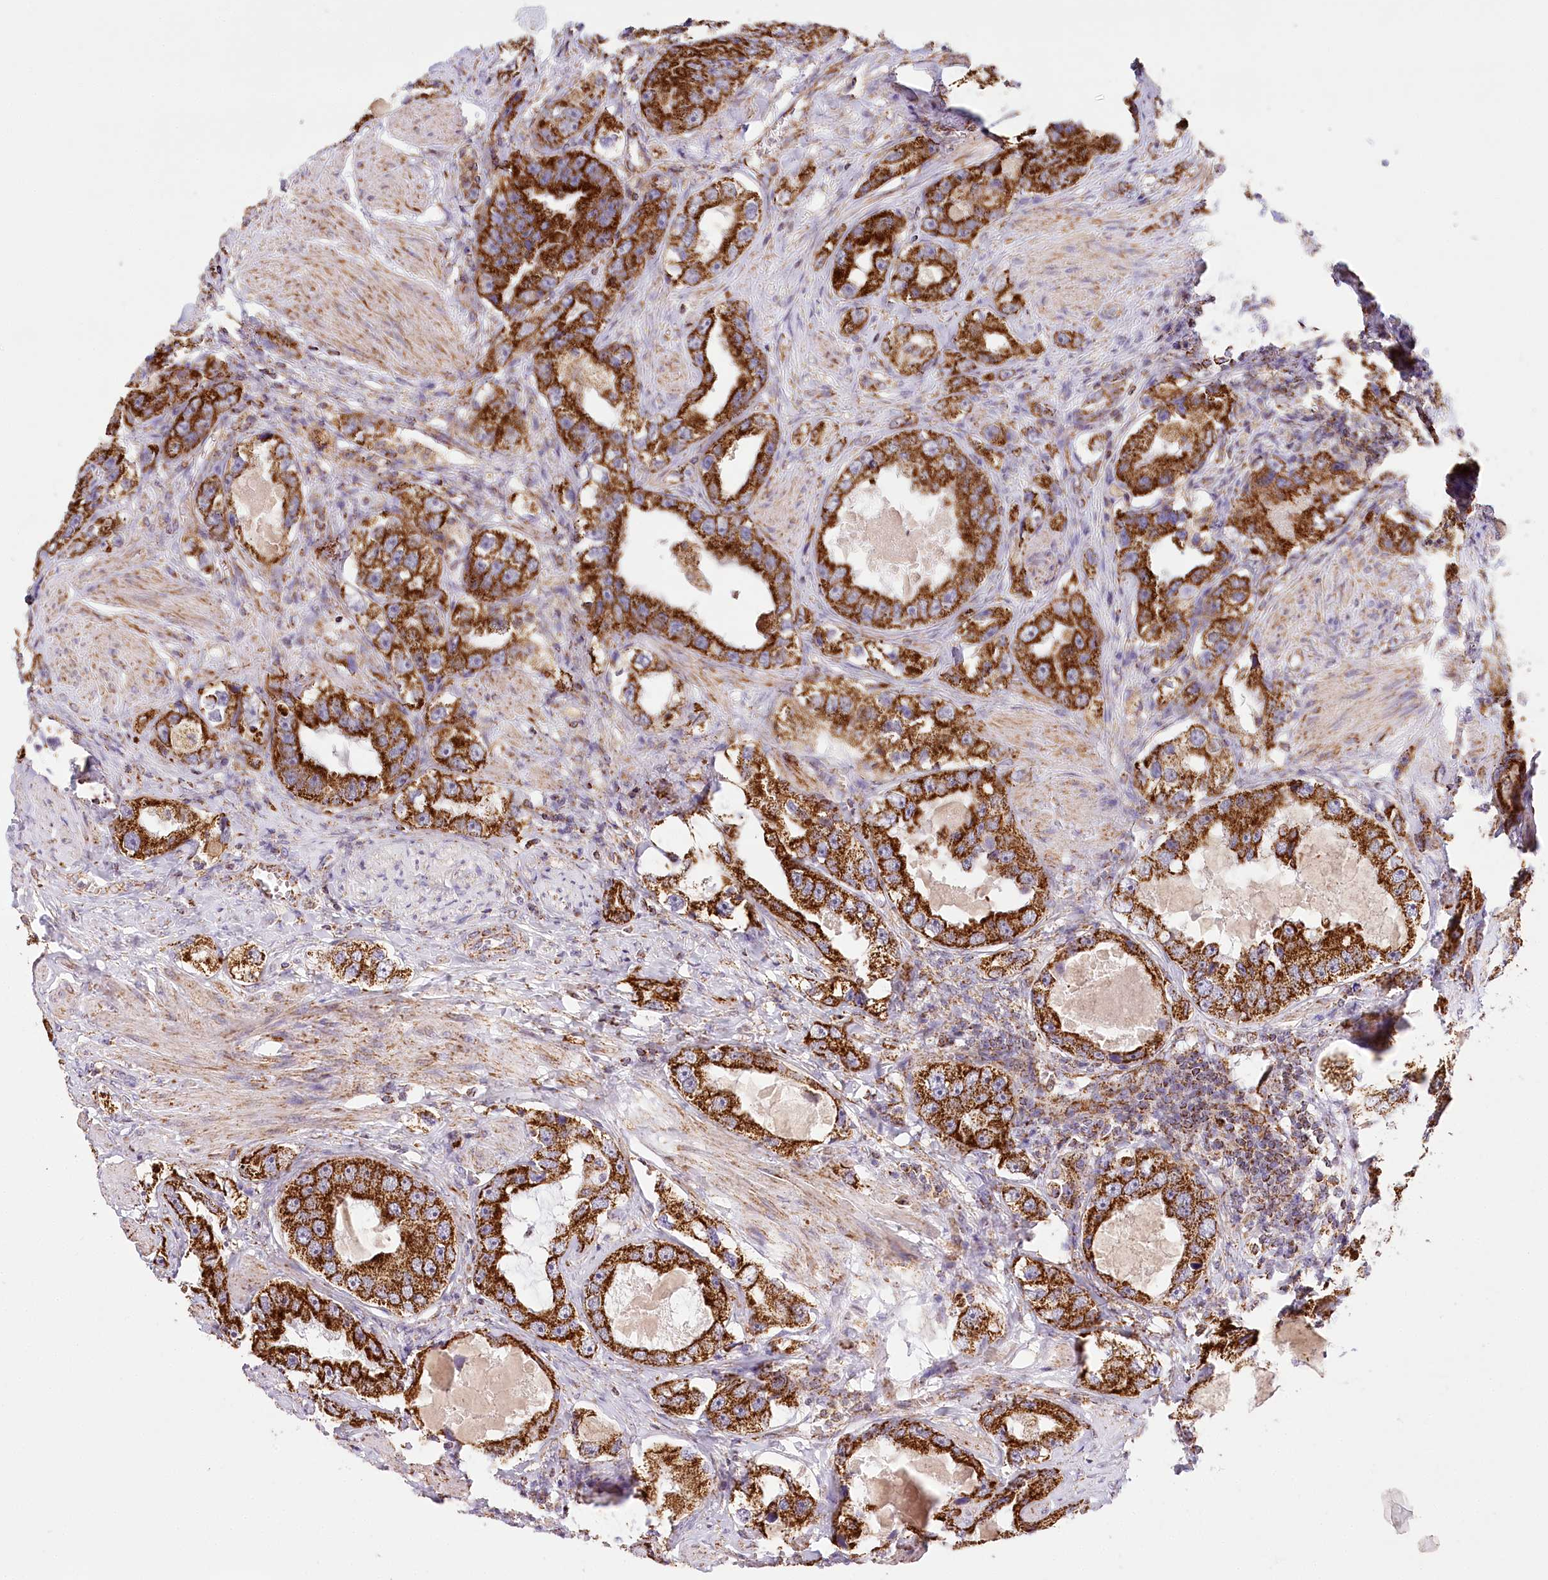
{"staining": {"intensity": "strong", "quantity": ">75%", "location": "cytoplasmic/membranous"}, "tissue": "prostate cancer", "cell_type": "Tumor cells", "image_type": "cancer", "snomed": [{"axis": "morphology", "description": "Adenocarcinoma, High grade"}, {"axis": "topography", "description": "Prostate"}], "caption": "Protein expression analysis of human prostate cancer (adenocarcinoma (high-grade)) reveals strong cytoplasmic/membranous positivity in about >75% of tumor cells.", "gene": "LSS", "patient": {"sex": "male", "age": 63}}